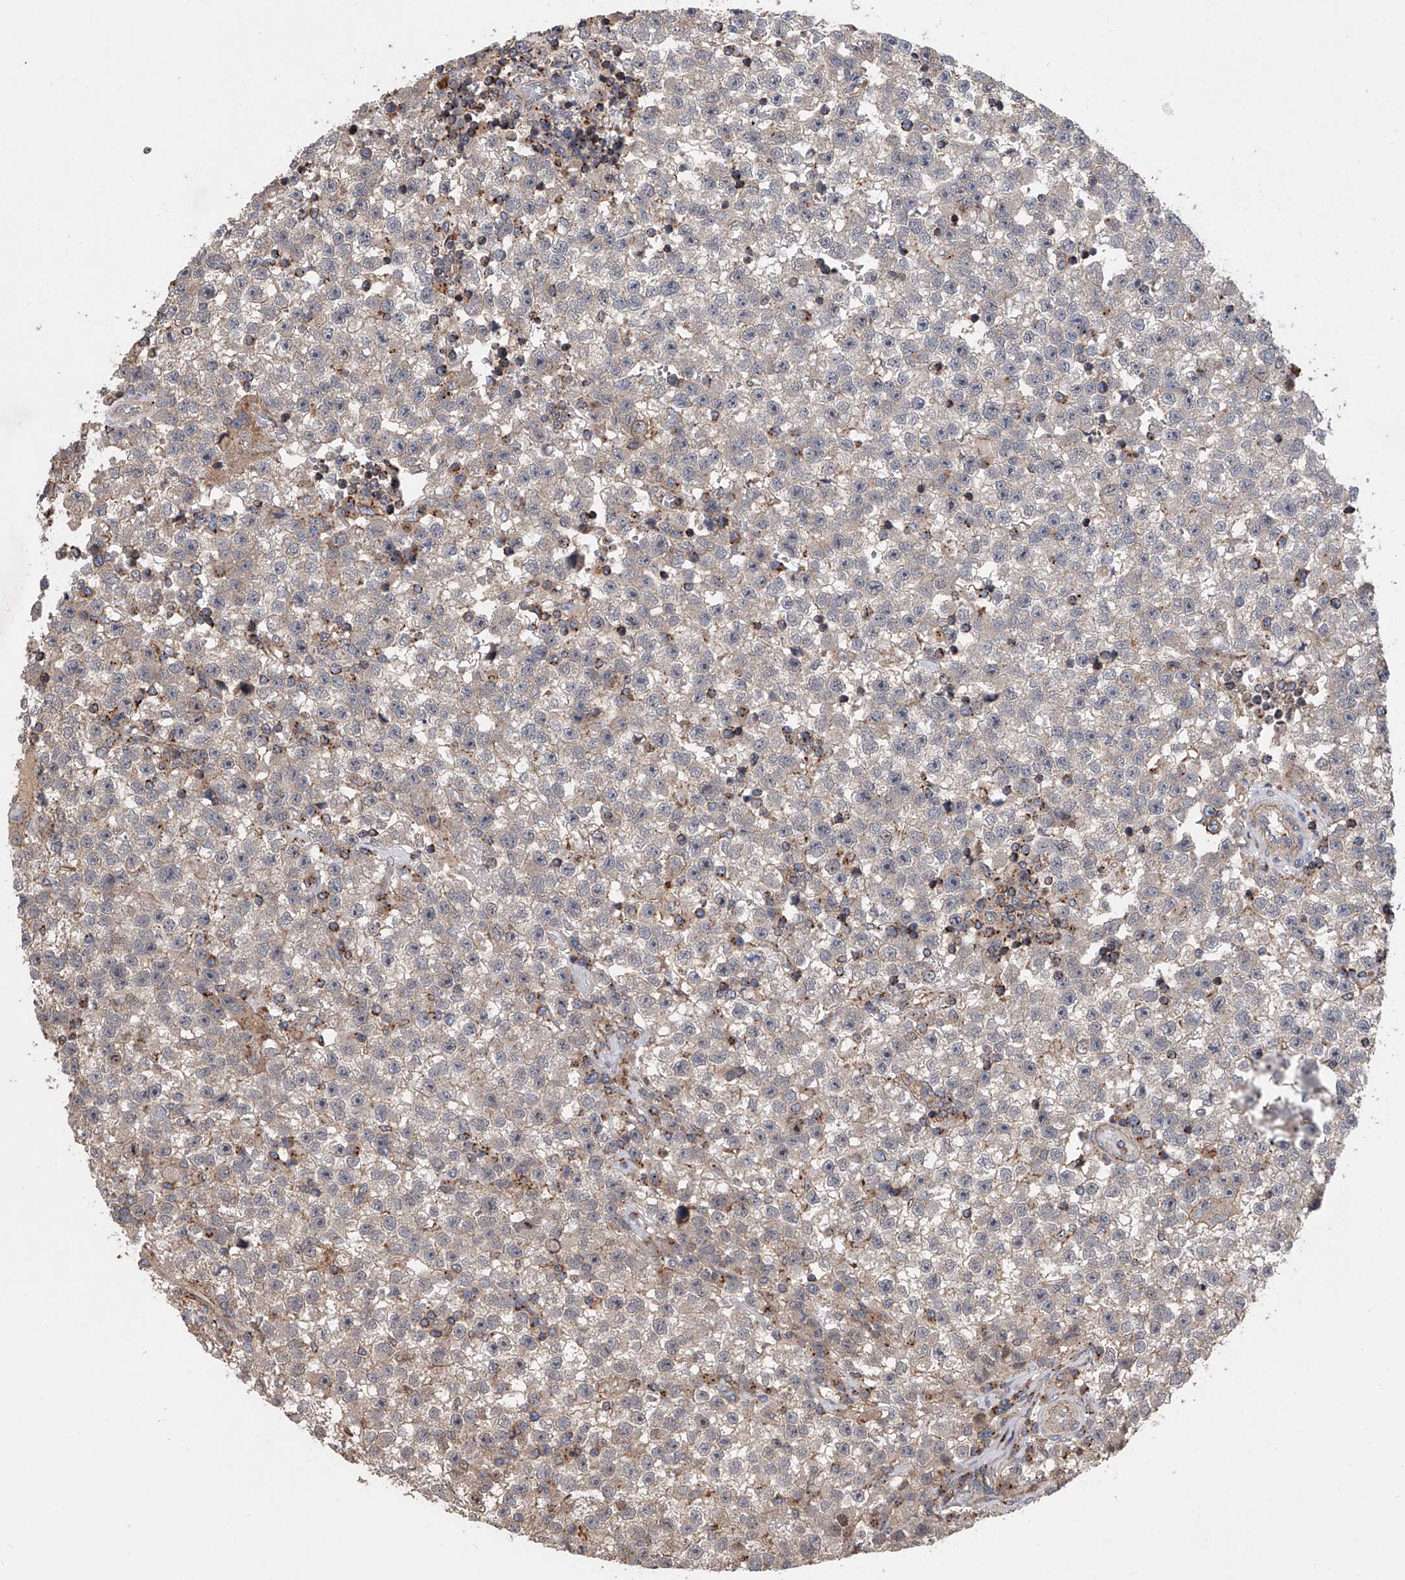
{"staining": {"intensity": "negative", "quantity": "none", "location": "none"}, "tissue": "testis cancer", "cell_type": "Tumor cells", "image_type": "cancer", "snomed": [{"axis": "morphology", "description": "Seminoma, NOS"}, {"axis": "topography", "description": "Testis"}], "caption": "The micrograph shows no significant expression in tumor cells of testis cancer.", "gene": "USP47", "patient": {"sex": "male", "age": 22}}